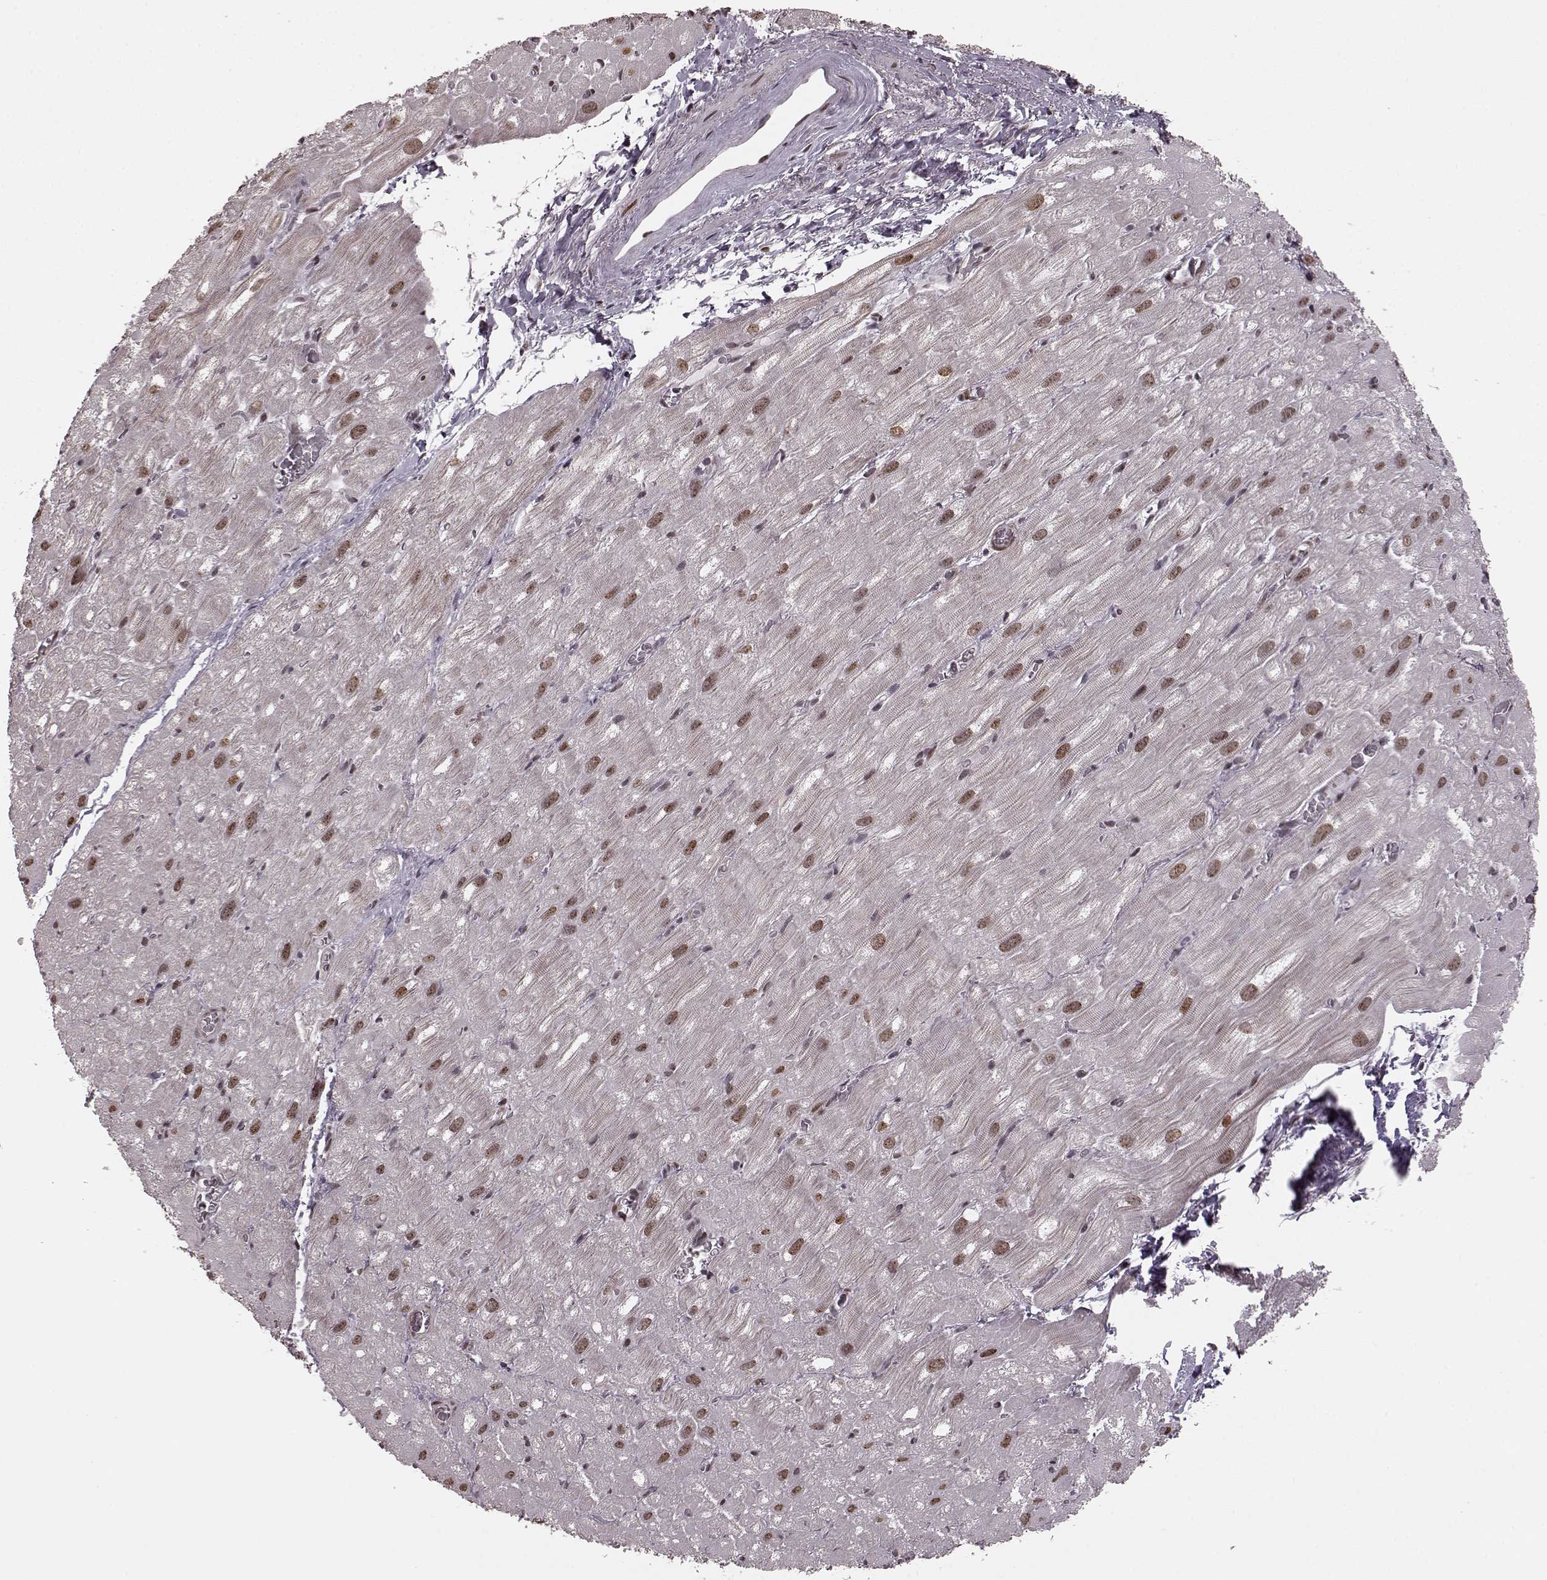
{"staining": {"intensity": "moderate", "quantity": "25%-75%", "location": "nuclear"}, "tissue": "heart muscle", "cell_type": "Cardiomyocytes", "image_type": "normal", "snomed": [{"axis": "morphology", "description": "Normal tissue, NOS"}, {"axis": "topography", "description": "Heart"}], "caption": "Immunohistochemical staining of unremarkable human heart muscle displays medium levels of moderate nuclear expression in approximately 25%-75% of cardiomyocytes.", "gene": "NR2C1", "patient": {"sex": "male", "age": 61}}